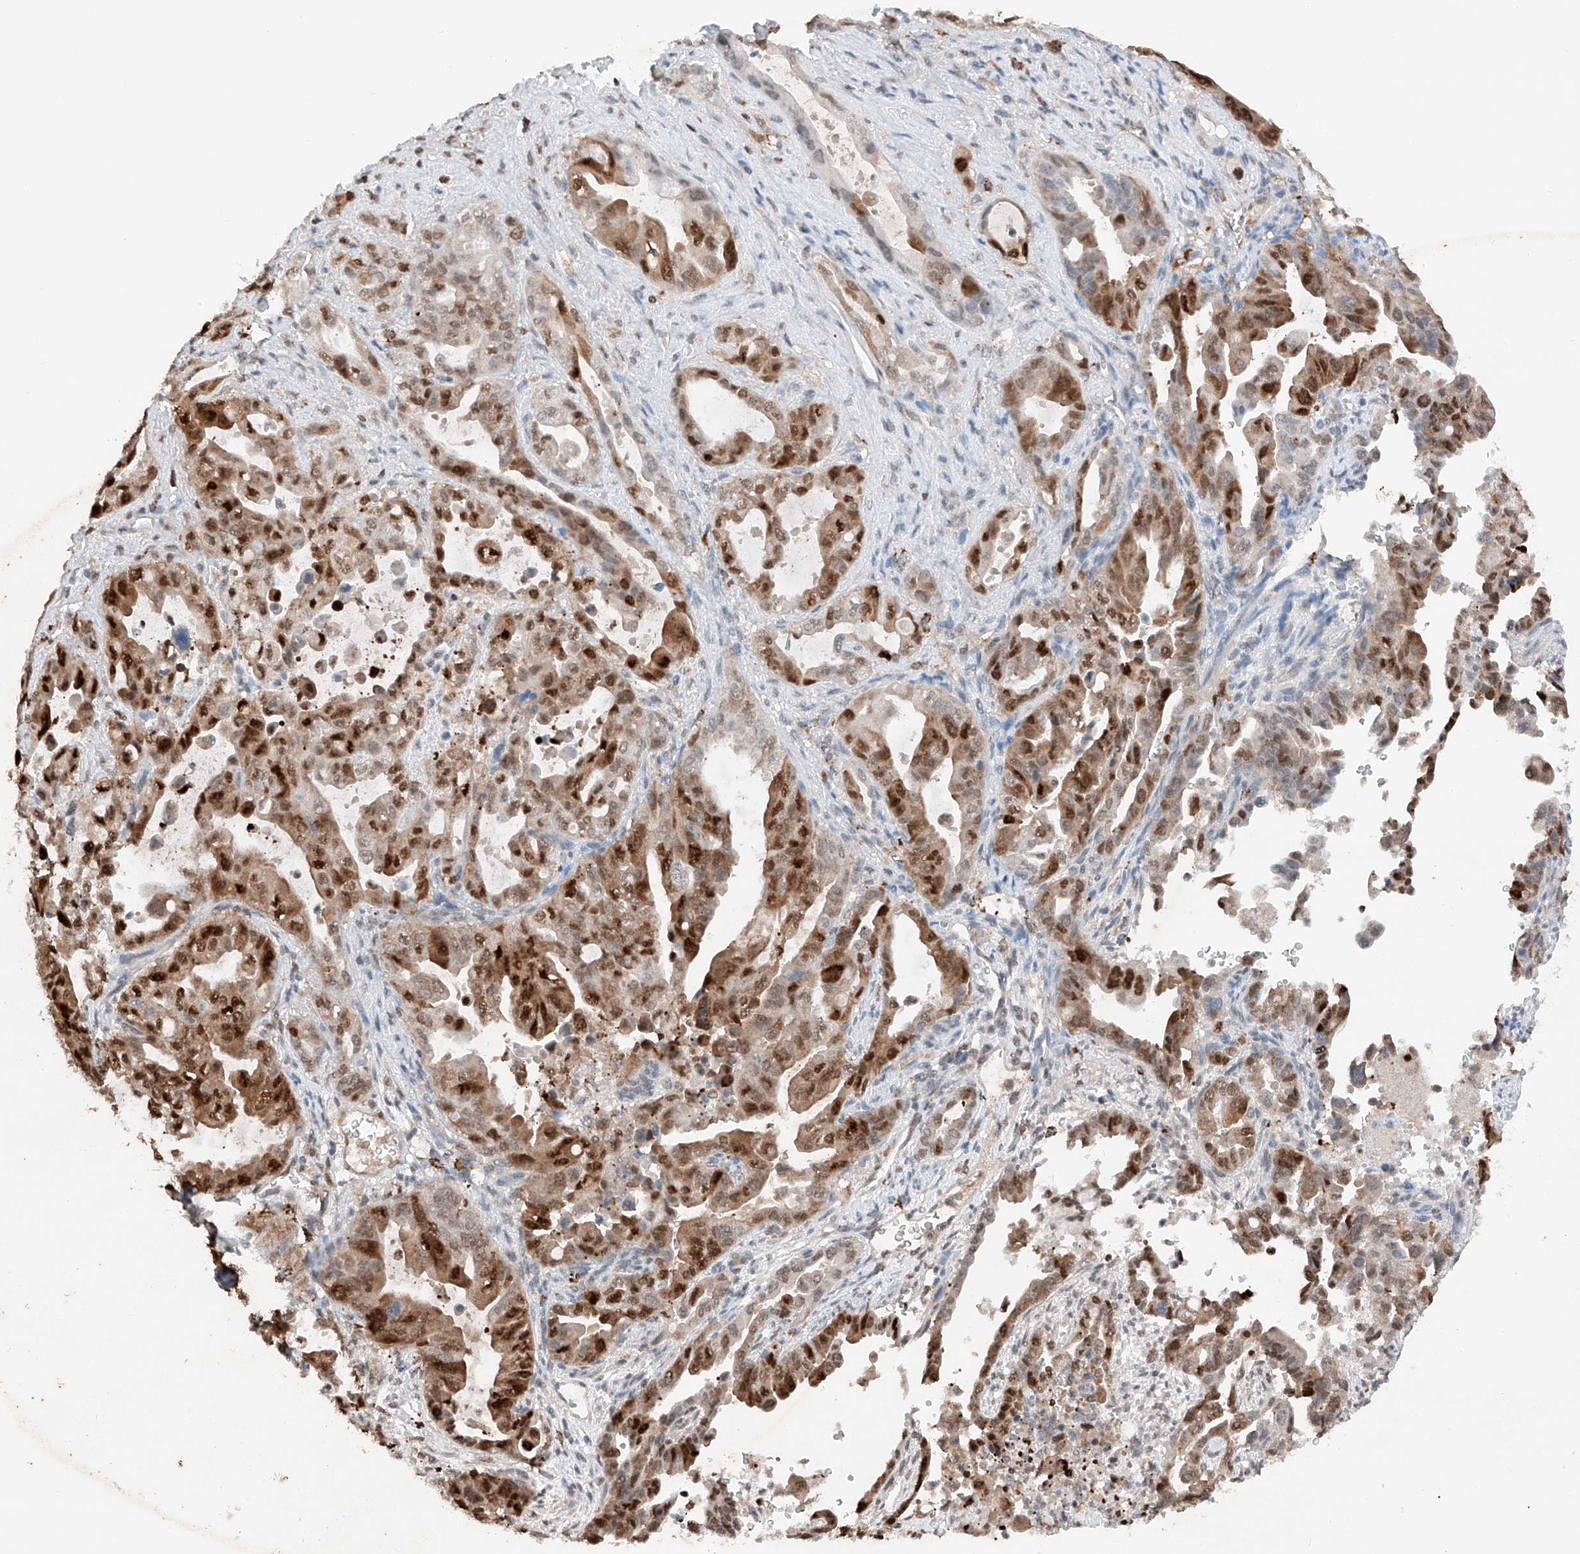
{"staining": {"intensity": "strong", "quantity": ">75%", "location": "cytoplasmic/membranous,nuclear"}, "tissue": "pancreatic cancer", "cell_type": "Tumor cells", "image_type": "cancer", "snomed": [{"axis": "morphology", "description": "Adenocarcinoma, NOS"}, {"axis": "topography", "description": "Pancreas"}], "caption": "Immunohistochemistry of pancreatic cancer (adenocarcinoma) shows high levels of strong cytoplasmic/membranous and nuclear expression in approximately >75% of tumor cells. (brown staining indicates protein expression, while blue staining denotes nuclei).", "gene": "TBX4", "patient": {"sex": "male", "age": 70}}